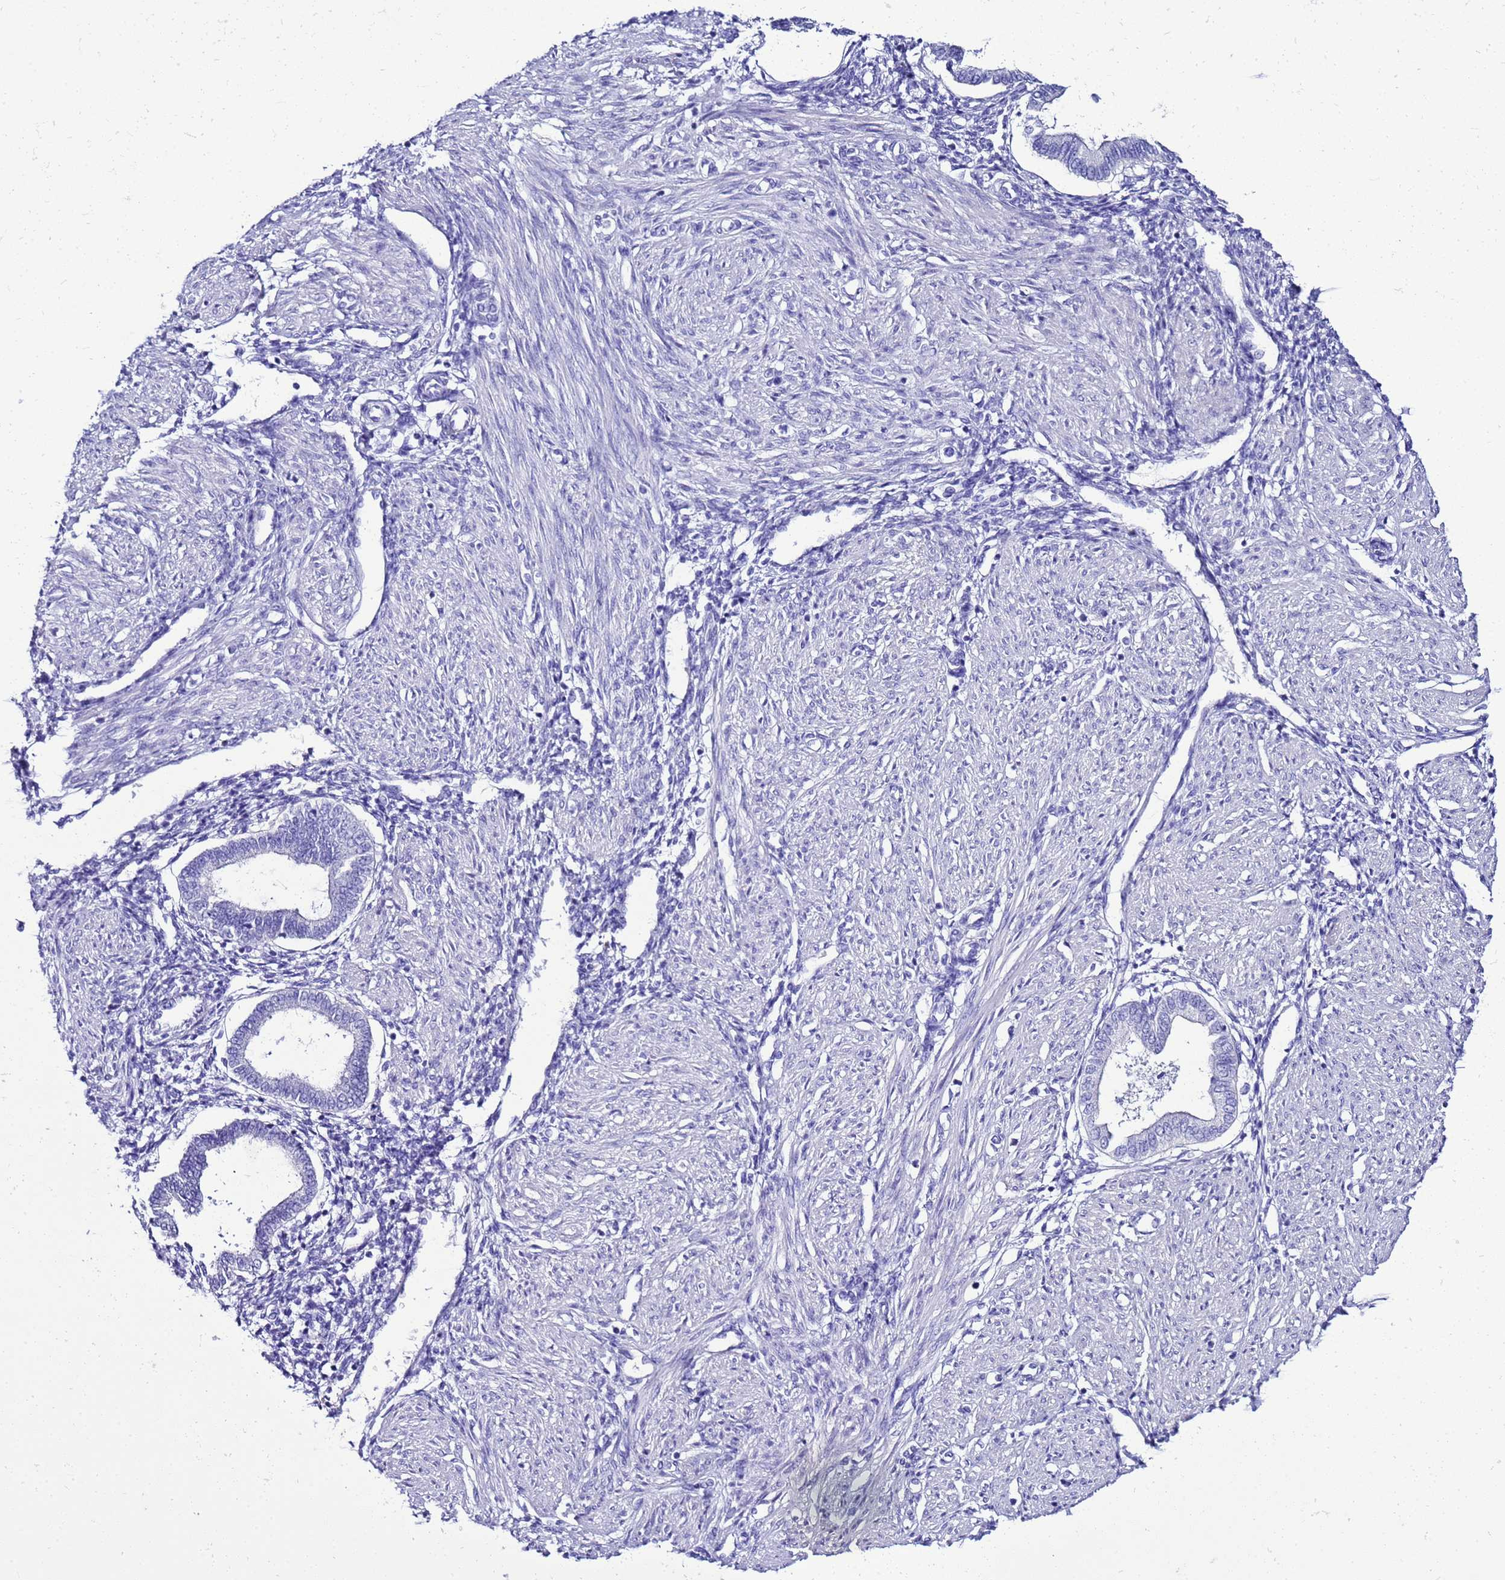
{"staining": {"intensity": "negative", "quantity": "none", "location": "none"}, "tissue": "endometrium", "cell_type": "Cells in endometrial stroma", "image_type": "normal", "snomed": [{"axis": "morphology", "description": "Normal tissue, NOS"}, {"axis": "topography", "description": "Endometrium"}], "caption": "Endometrium was stained to show a protein in brown. There is no significant expression in cells in endometrial stroma. (Brightfield microscopy of DAB IHC at high magnification).", "gene": "BEST2", "patient": {"sex": "female", "age": 53}}